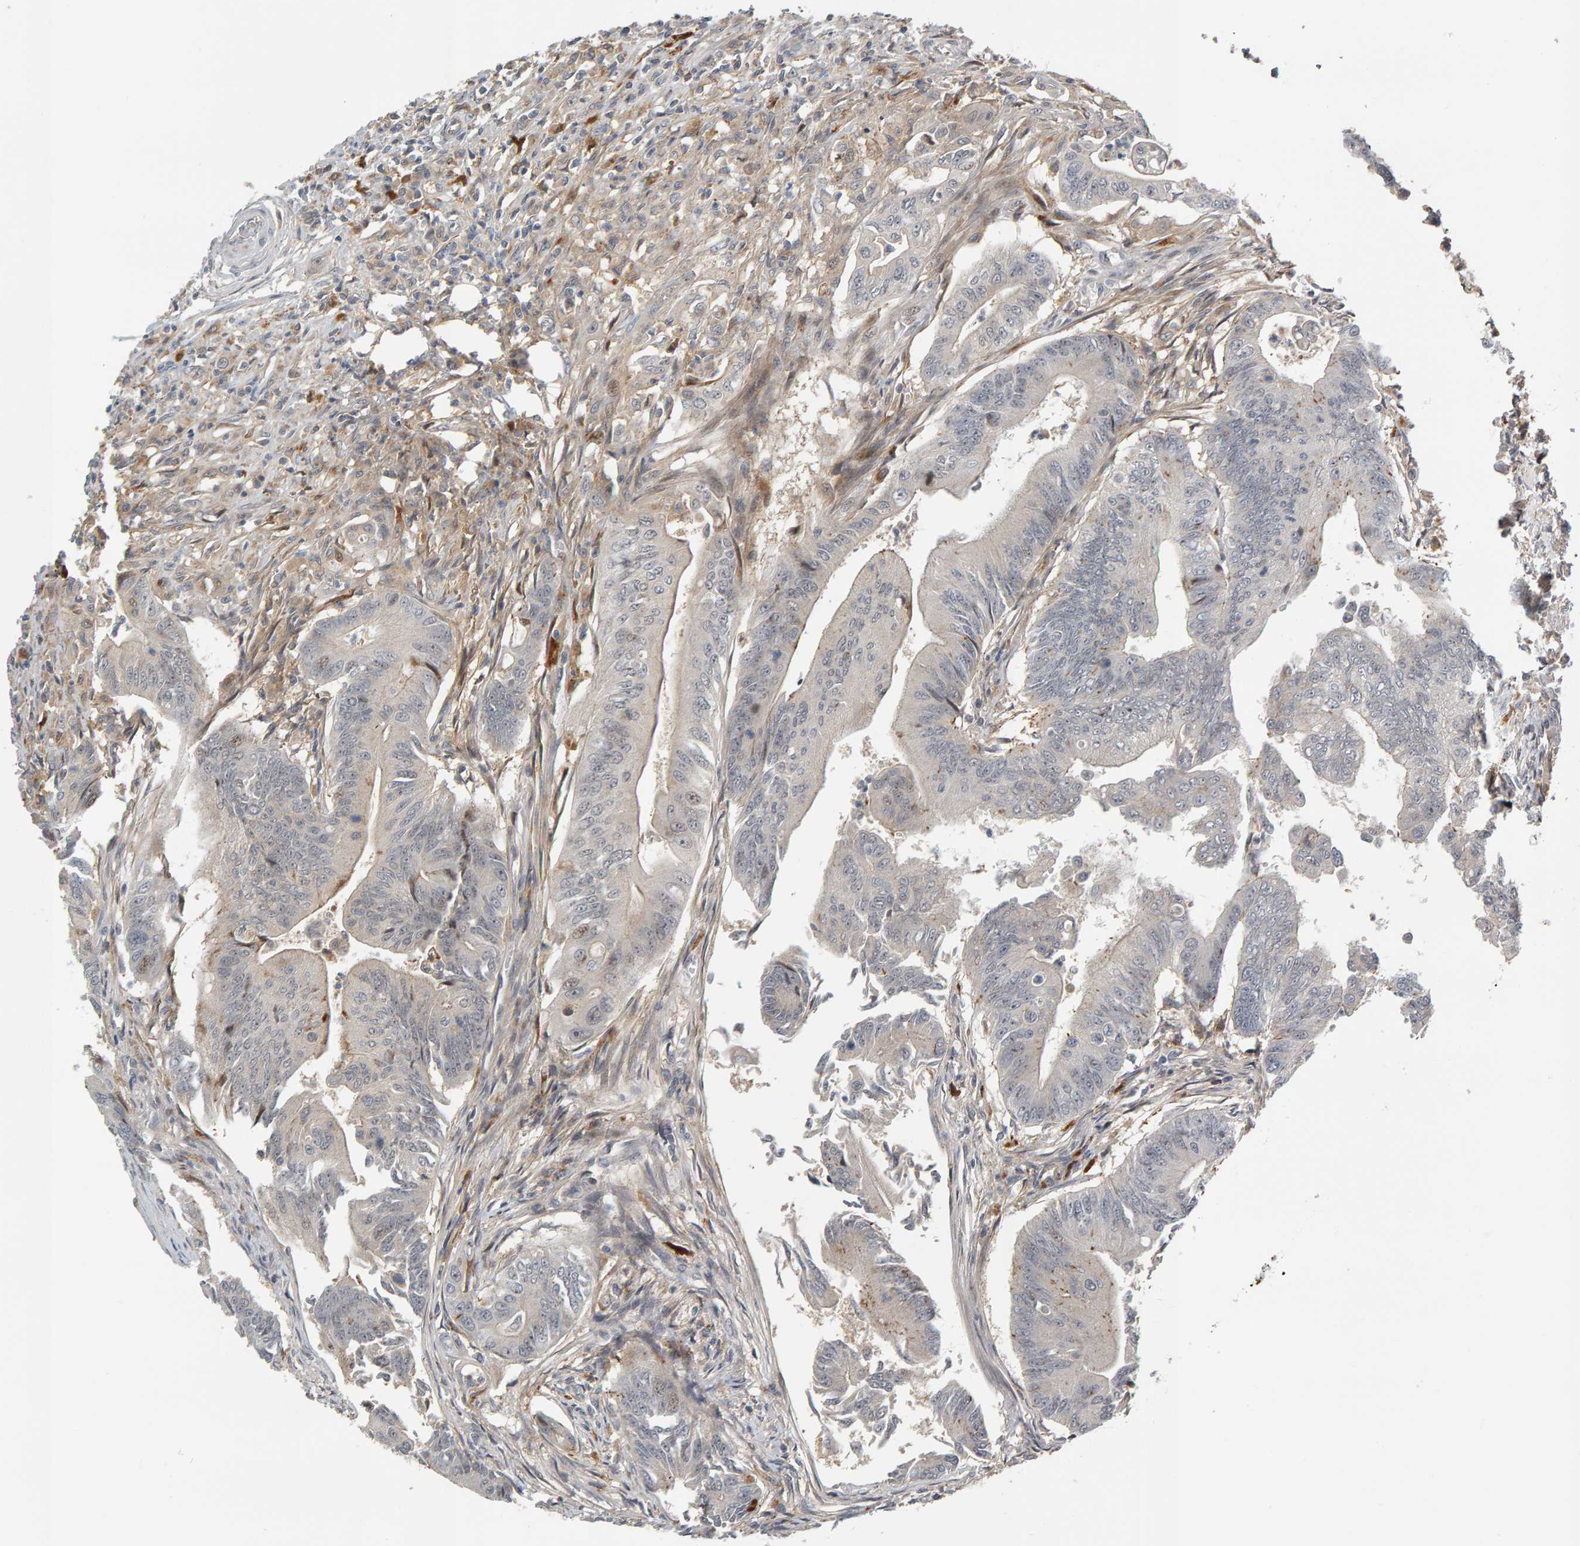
{"staining": {"intensity": "weak", "quantity": "<25%", "location": "cytoplasmic/membranous"}, "tissue": "colorectal cancer", "cell_type": "Tumor cells", "image_type": "cancer", "snomed": [{"axis": "morphology", "description": "Adenoma, NOS"}, {"axis": "morphology", "description": "Adenocarcinoma, NOS"}, {"axis": "topography", "description": "Colon"}], "caption": "Colorectal cancer stained for a protein using immunohistochemistry demonstrates no staining tumor cells.", "gene": "ZNF160", "patient": {"sex": "male", "age": 79}}